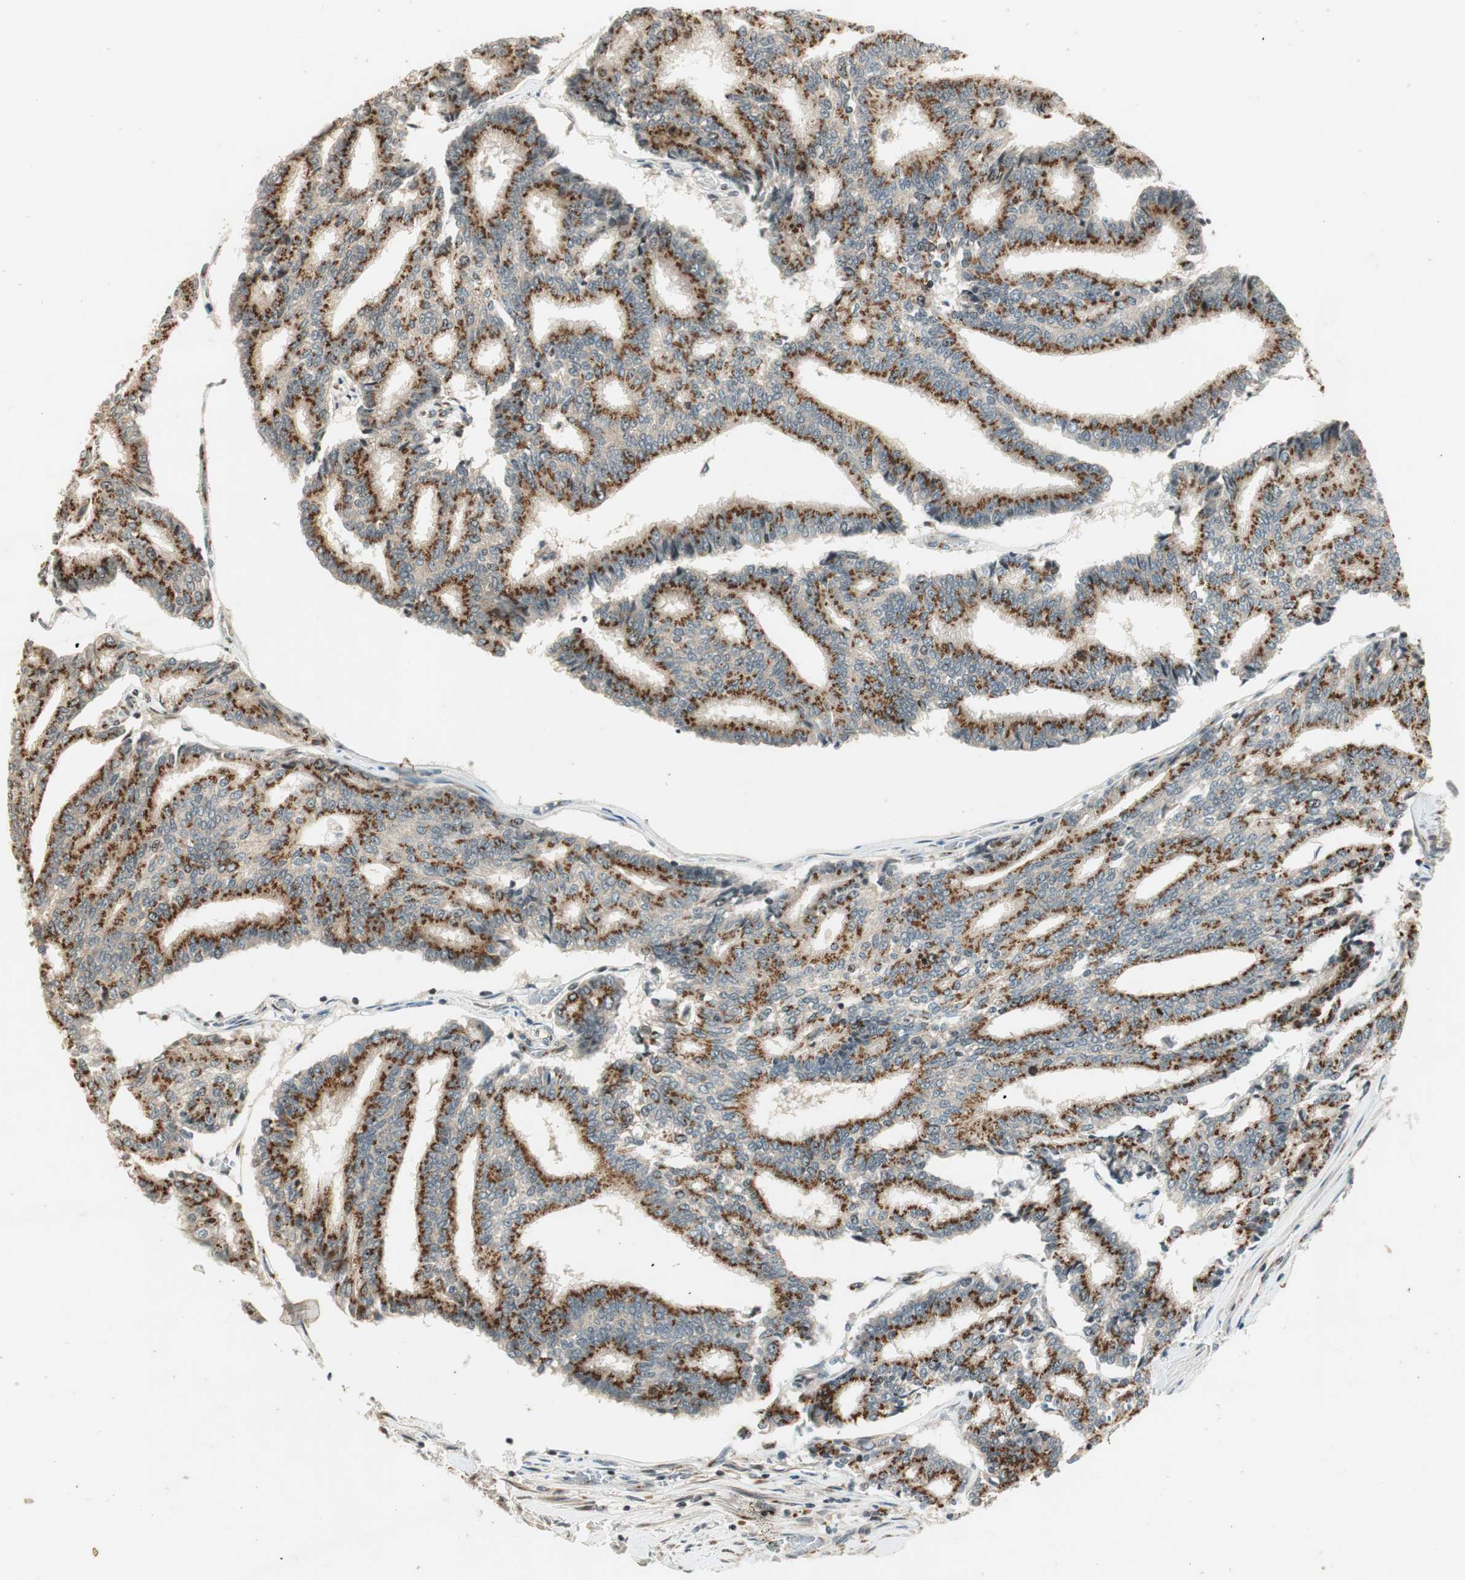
{"staining": {"intensity": "moderate", "quantity": ">75%", "location": "cytoplasmic/membranous"}, "tissue": "prostate cancer", "cell_type": "Tumor cells", "image_type": "cancer", "snomed": [{"axis": "morphology", "description": "Adenocarcinoma, High grade"}, {"axis": "topography", "description": "Prostate"}], "caption": "The photomicrograph demonstrates immunohistochemical staining of adenocarcinoma (high-grade) (prostate). There is moderate cytoplasmic/membranous positivity is identified in approximately >75% of tumor cells.", "gene": "NEO1", "patient": {"sex": "male", "age": 55}}